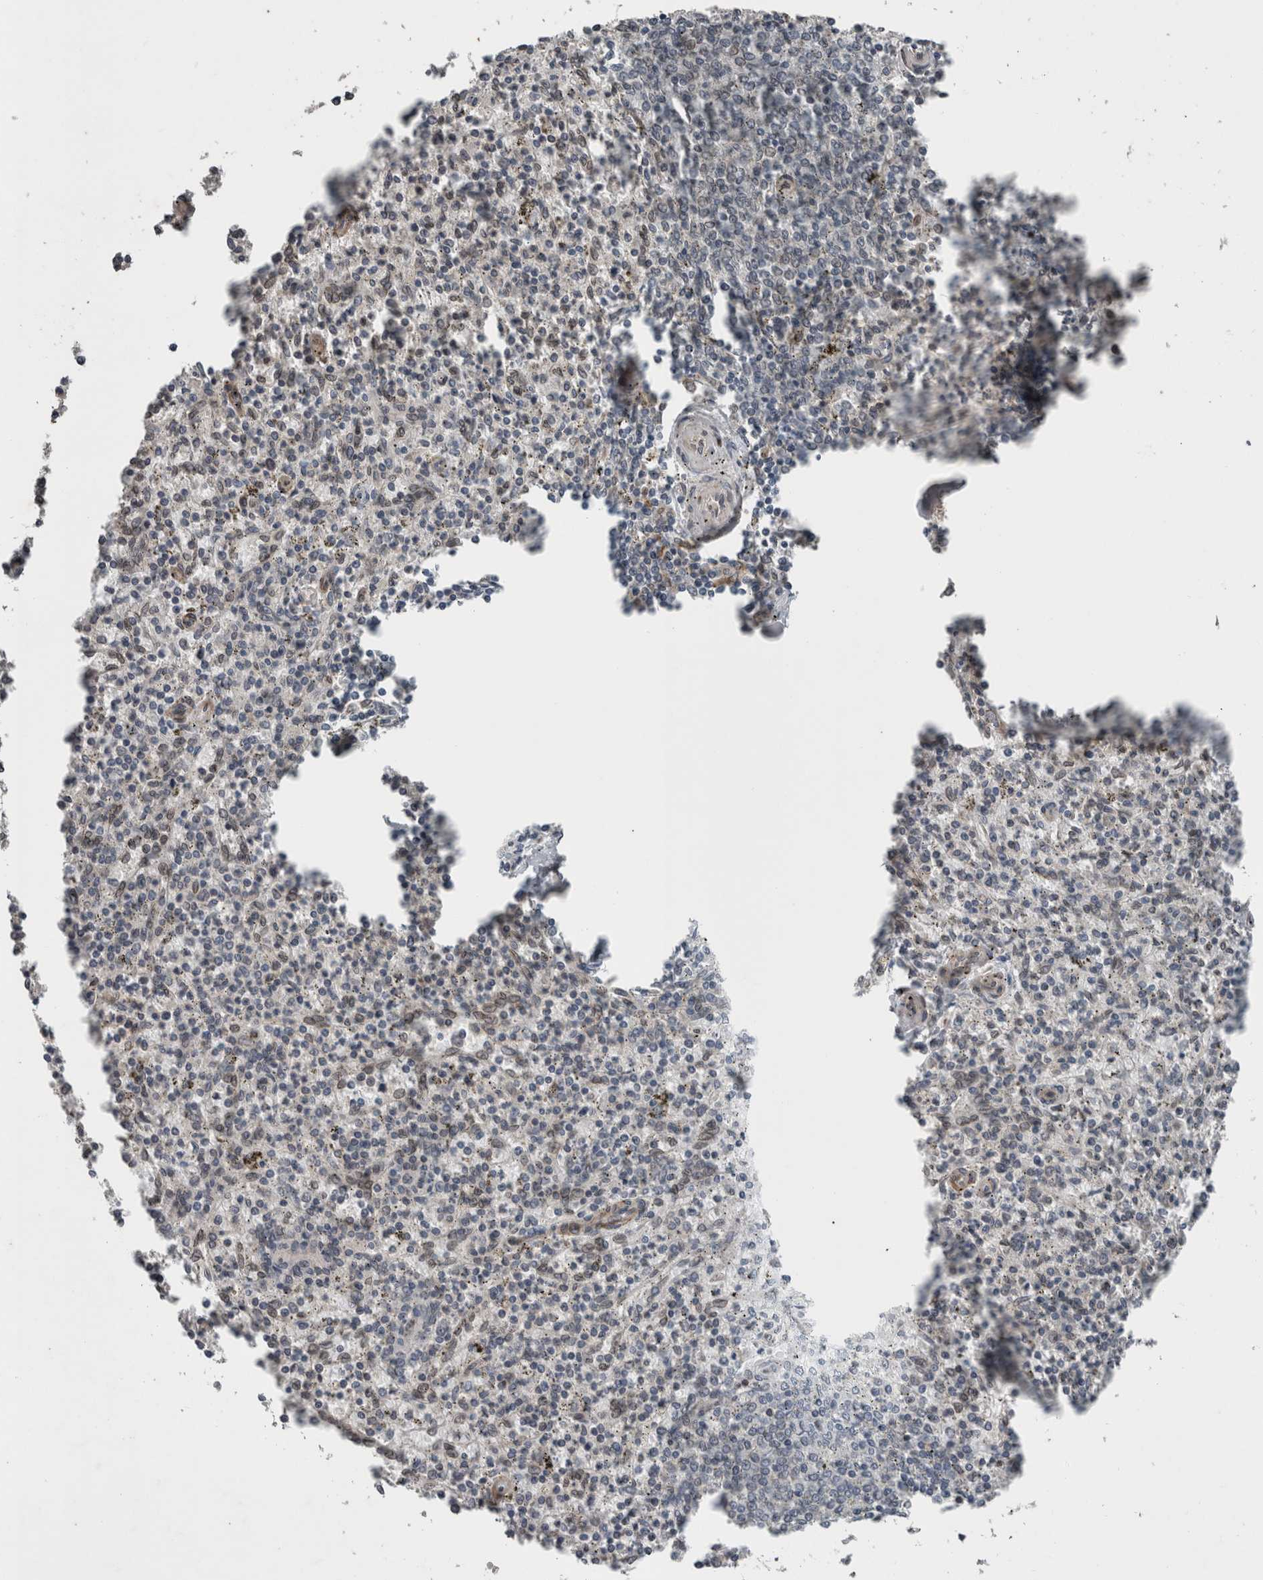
{"staining": {"intensity": "moderate", "quantity": "<25%", "location": "cytoplasmic/membranous,nuclear"}, "tissue": "spleen", "cell_type": "Cells in red pulp", "image_type": "normal", "snomed": [{"axis": "morphology", "description": "Normal tissue, NOS"}, {"axis": "topography", "description": "Spleen"}], "caption": "Immunohistochemical staining of unremarkable spleen displays low levels of moderate cytoplasmic/membranous,nuclear staining in approximately <25% of cells in red pulp.", "gene": "RANBP2", "patient": {"sex": "male", "age": 72}}